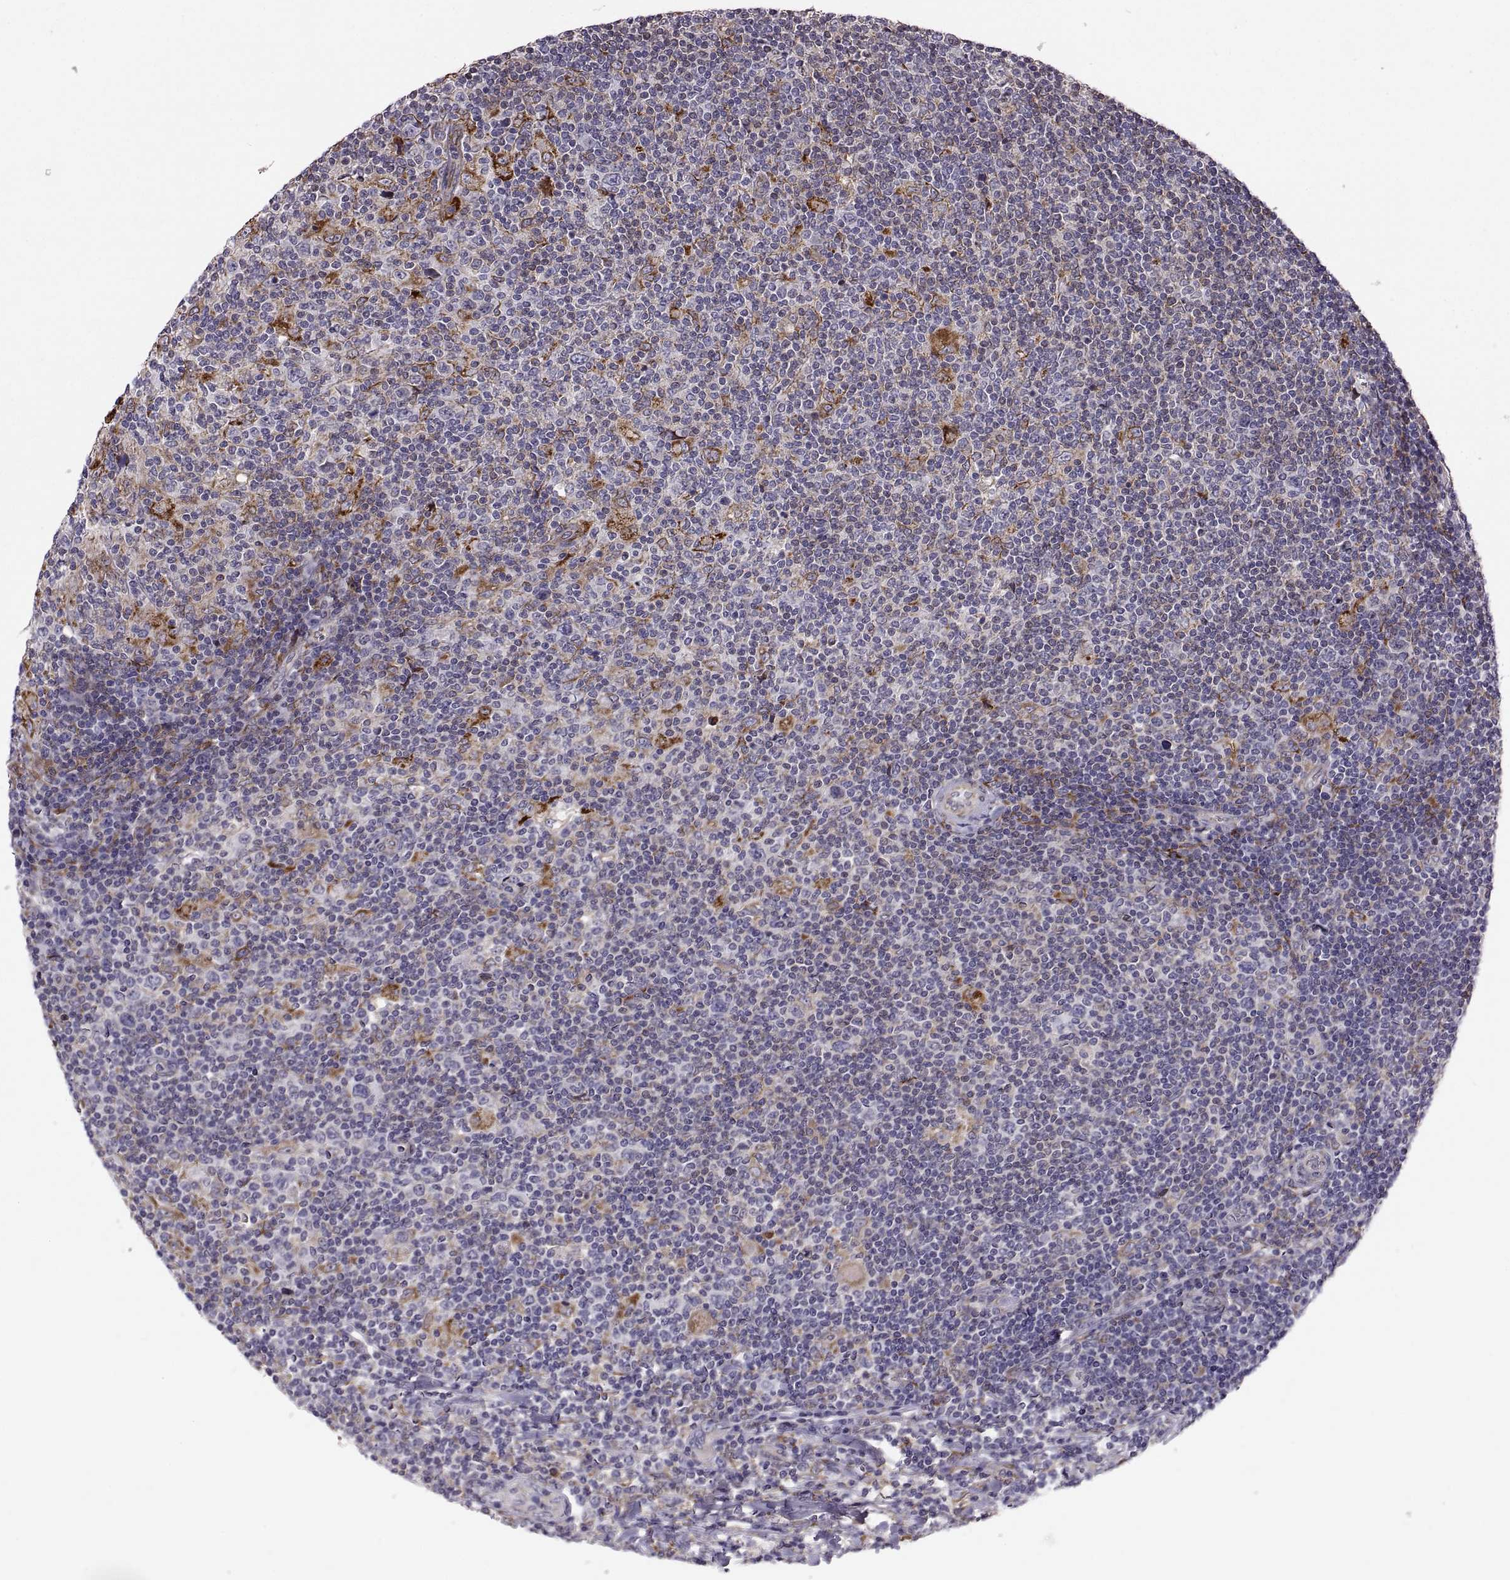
{"staining": {"intensity": "moderate", "quantity": "<25%", "location": "cytoplasmic/membranous"}, "tissue": "lymphoma", "cell_type": "Tumor cells", "image_type": "cancer", "snomed": [{"axis": "morphology", "description": "Hodgkin's disease, NOS"}, {"axis": "topography", "description": "Lymph node"}], "caption": "Hodgkin's disease stained with DAB (3,3'-diaminobenzidine) IHC demonstrates low levels of moderate cytoplasmic/membranous expression in approximately <25% of tumor cells.", "gene": "PLEKHB2", "patient": {"sex": "male", "age": 40}}